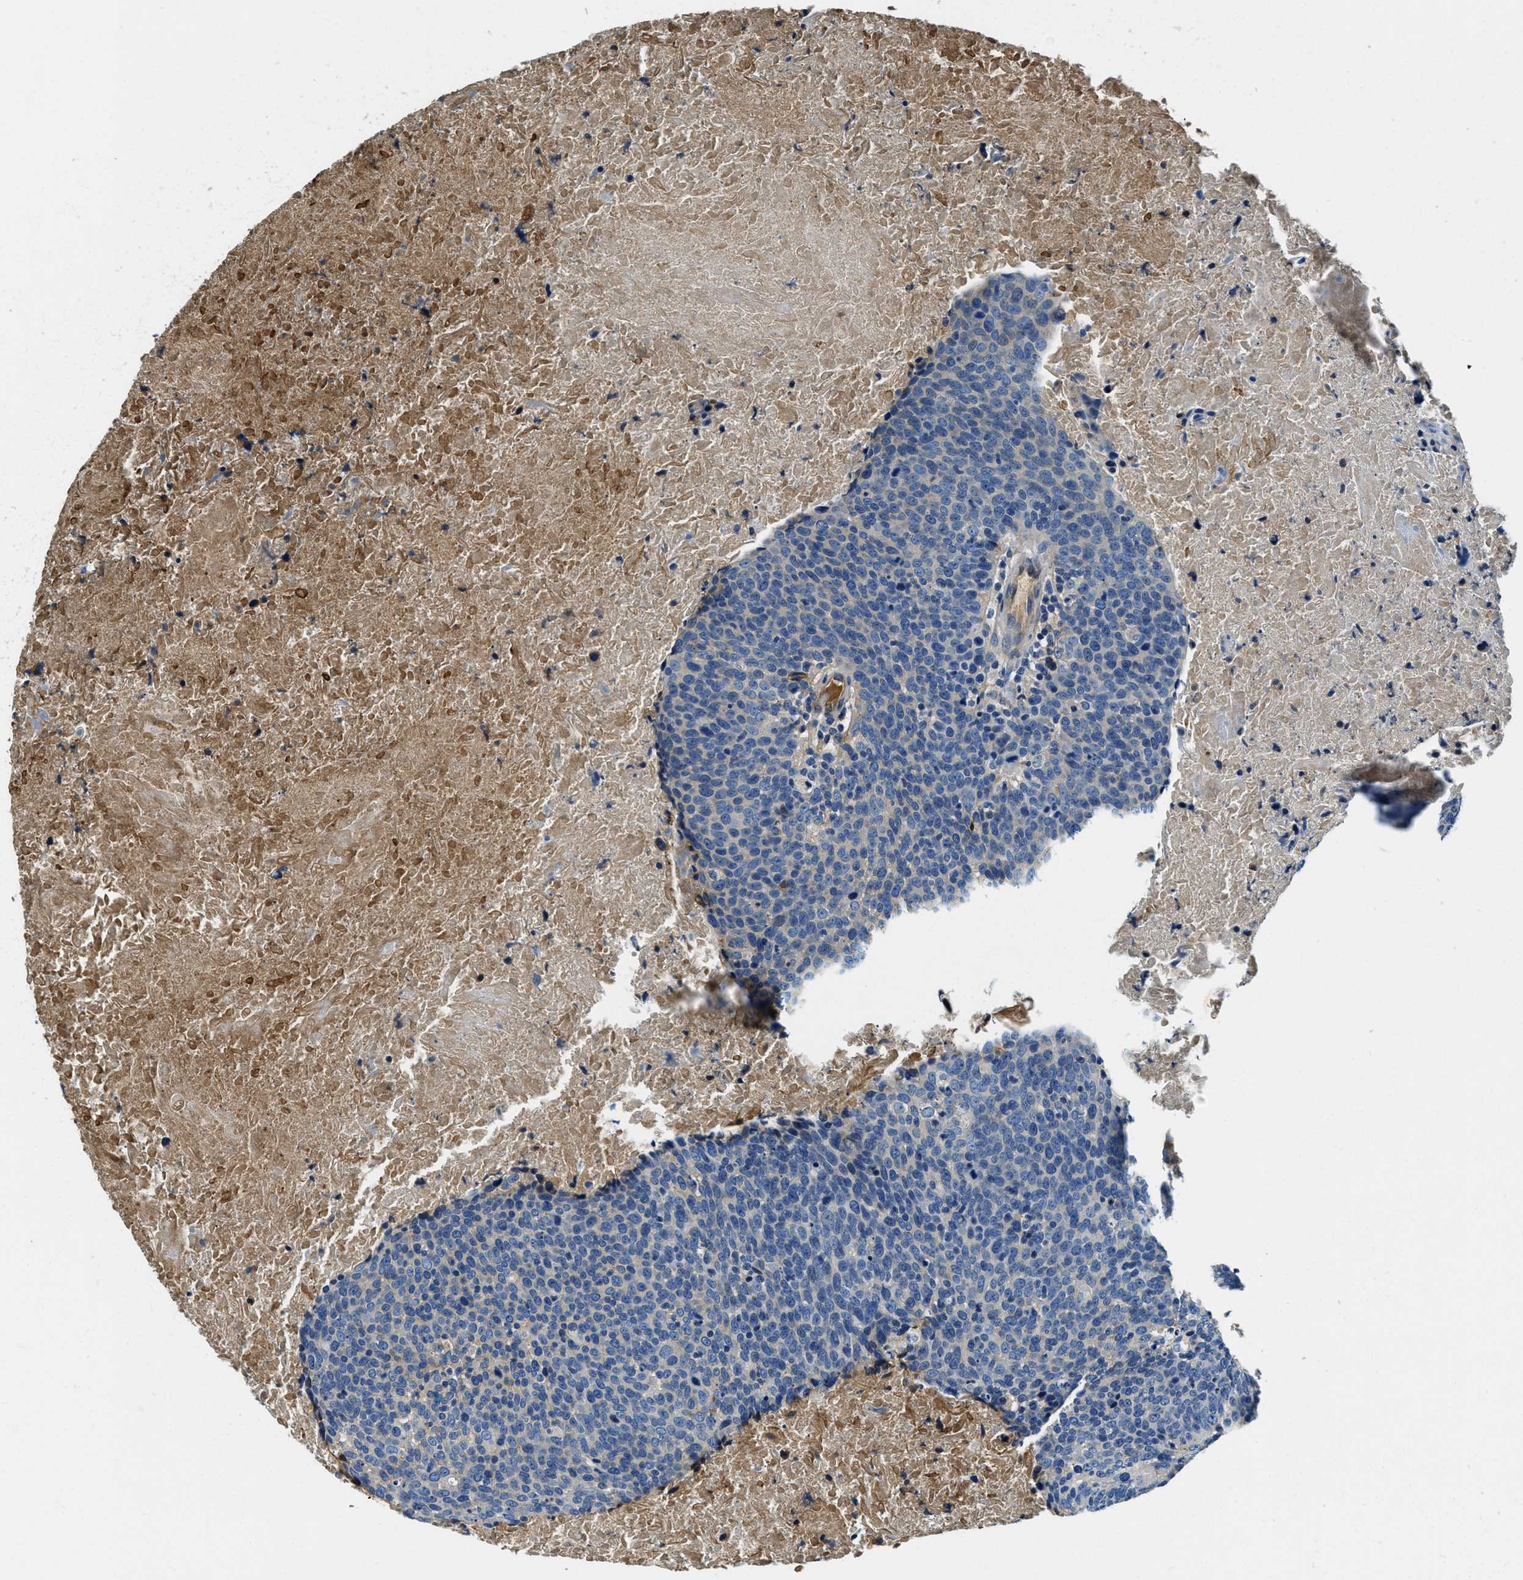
{"staining": {"intensity": "negative", "quantity": "none", "location": "none"}, "tissue": "head and neck cancer", "cell_type": "Tumor cells", "image_type": "cancer", "snomed": [{"axis": "morphology", "description": "Squamous cell carcinoma, NOS"}, {"axis": "morphology", "description": "Squamous cell carcinoma, metastatic, NOS"}, {"axis": "topography", "description": "Lymph node"}, {"axis": "topography", "description": "Head-Neck"}], "caption": "Head and neck metastatic squamous cell carcinoma was stained to show a protein in brown. There is no significant expression in tumor cells. The staining was performed using DAB to visualize the protein expression in brown, while the nuclei were stained in blue with hematoxylin (Magnification: 20x).", "gene": "TMEM186", "patient": {"sex": "male", "age": 62}}